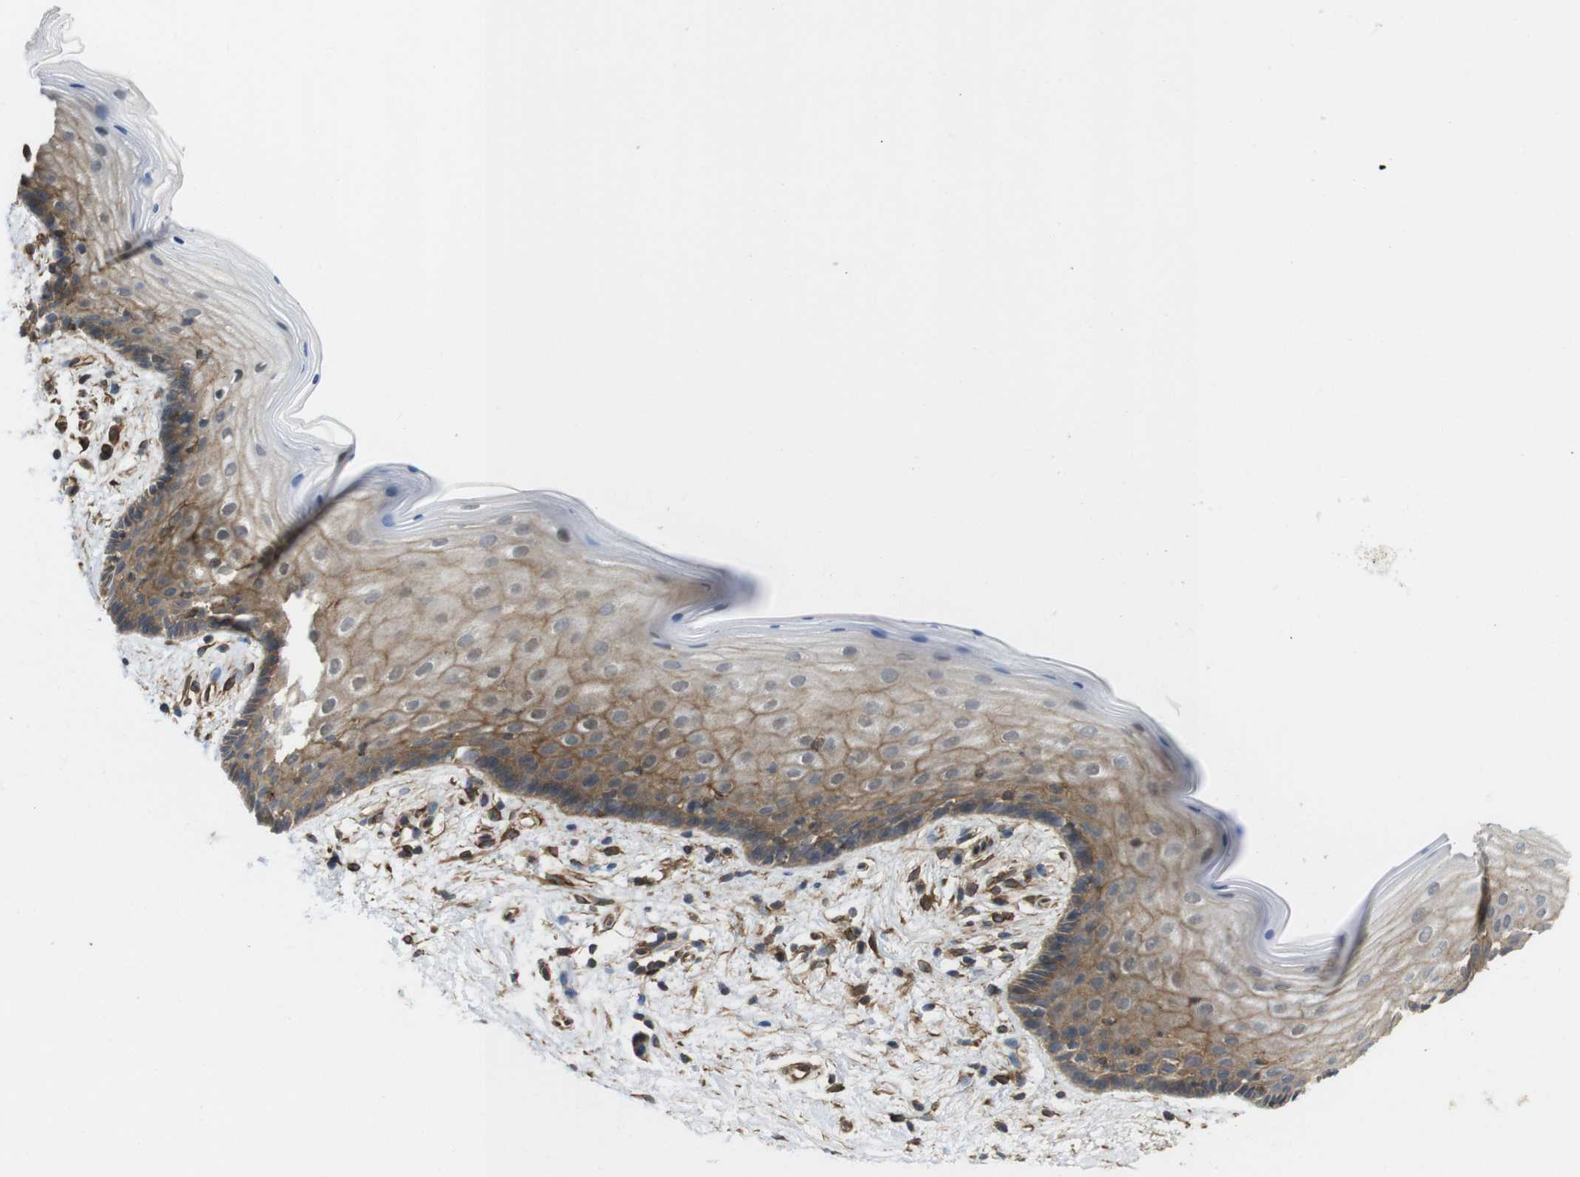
{"staining": {"intensity": "moderate", "quantity": ">75%", "location": "cytoplasmic/membranous"}, "tissue": "vagina", "cell_type": "Squamous epithelial cells", "image_type": "normal", "snomed": [{"axis": "morphology", "description": "Normal tissue, NOS"}, {"axis": "topography", "description": "Vagina"}], "caption": "High-magnification brightfield microscopy of normal vagina stained with DAB (3,3'-diaminobenzidine) (brown) and counterstained with hematoxylin (blue). squamous epithelial cells exhibit moderate cytoplasmic/membranous staining is appreciated in approximately>75% of cells. (Stains: DAB (3,3'-diaminobenzidine) in brown, nuclei in blue, Microscopy: brightfield microscopy at high magnification).", "gene": "ZDHHC5", "patient": {"sex": "female", "age": 44}}